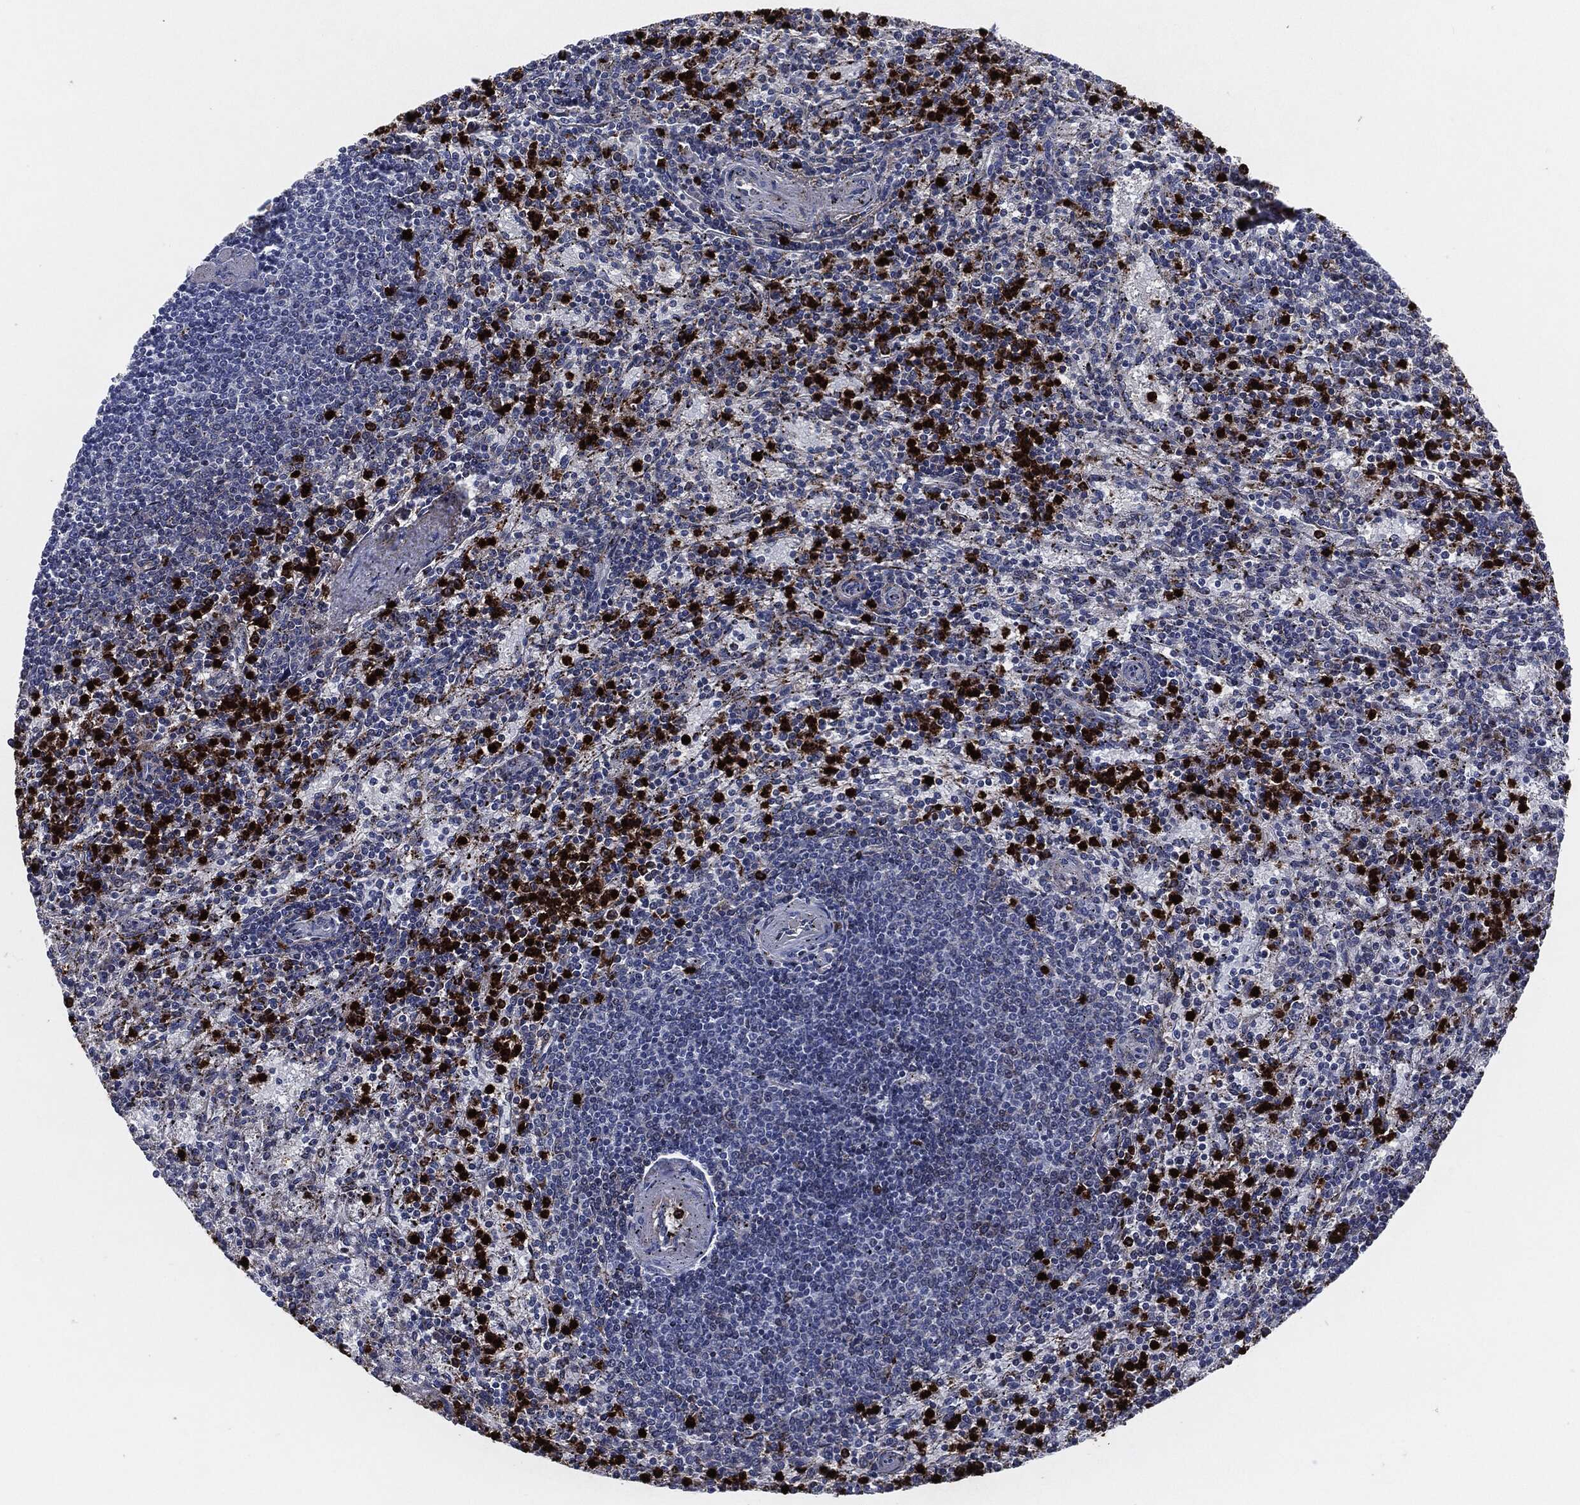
{"staining": {"intensity": "strong", "quantity": "25%-75%", "location": "cytoplasmic/membranous,nuclear"}, "tissue": "spleen", "cell_type": "Cells in red pulp", "image_type": "normal", "snomed": [{"axis": "morphology", "description": "Normal tissue, NOS"}, {"axis": "topography", "description": "Spleen"}], "caption": "Spleen stained with immunohistochemistry (IHC) demonstrates strong cytoplasmic/membranous,nuclear staining in approximately 25%-75% of cells in red pulp.", "gene": "MPO", "patient": {"sex": "female", "age": 37}}